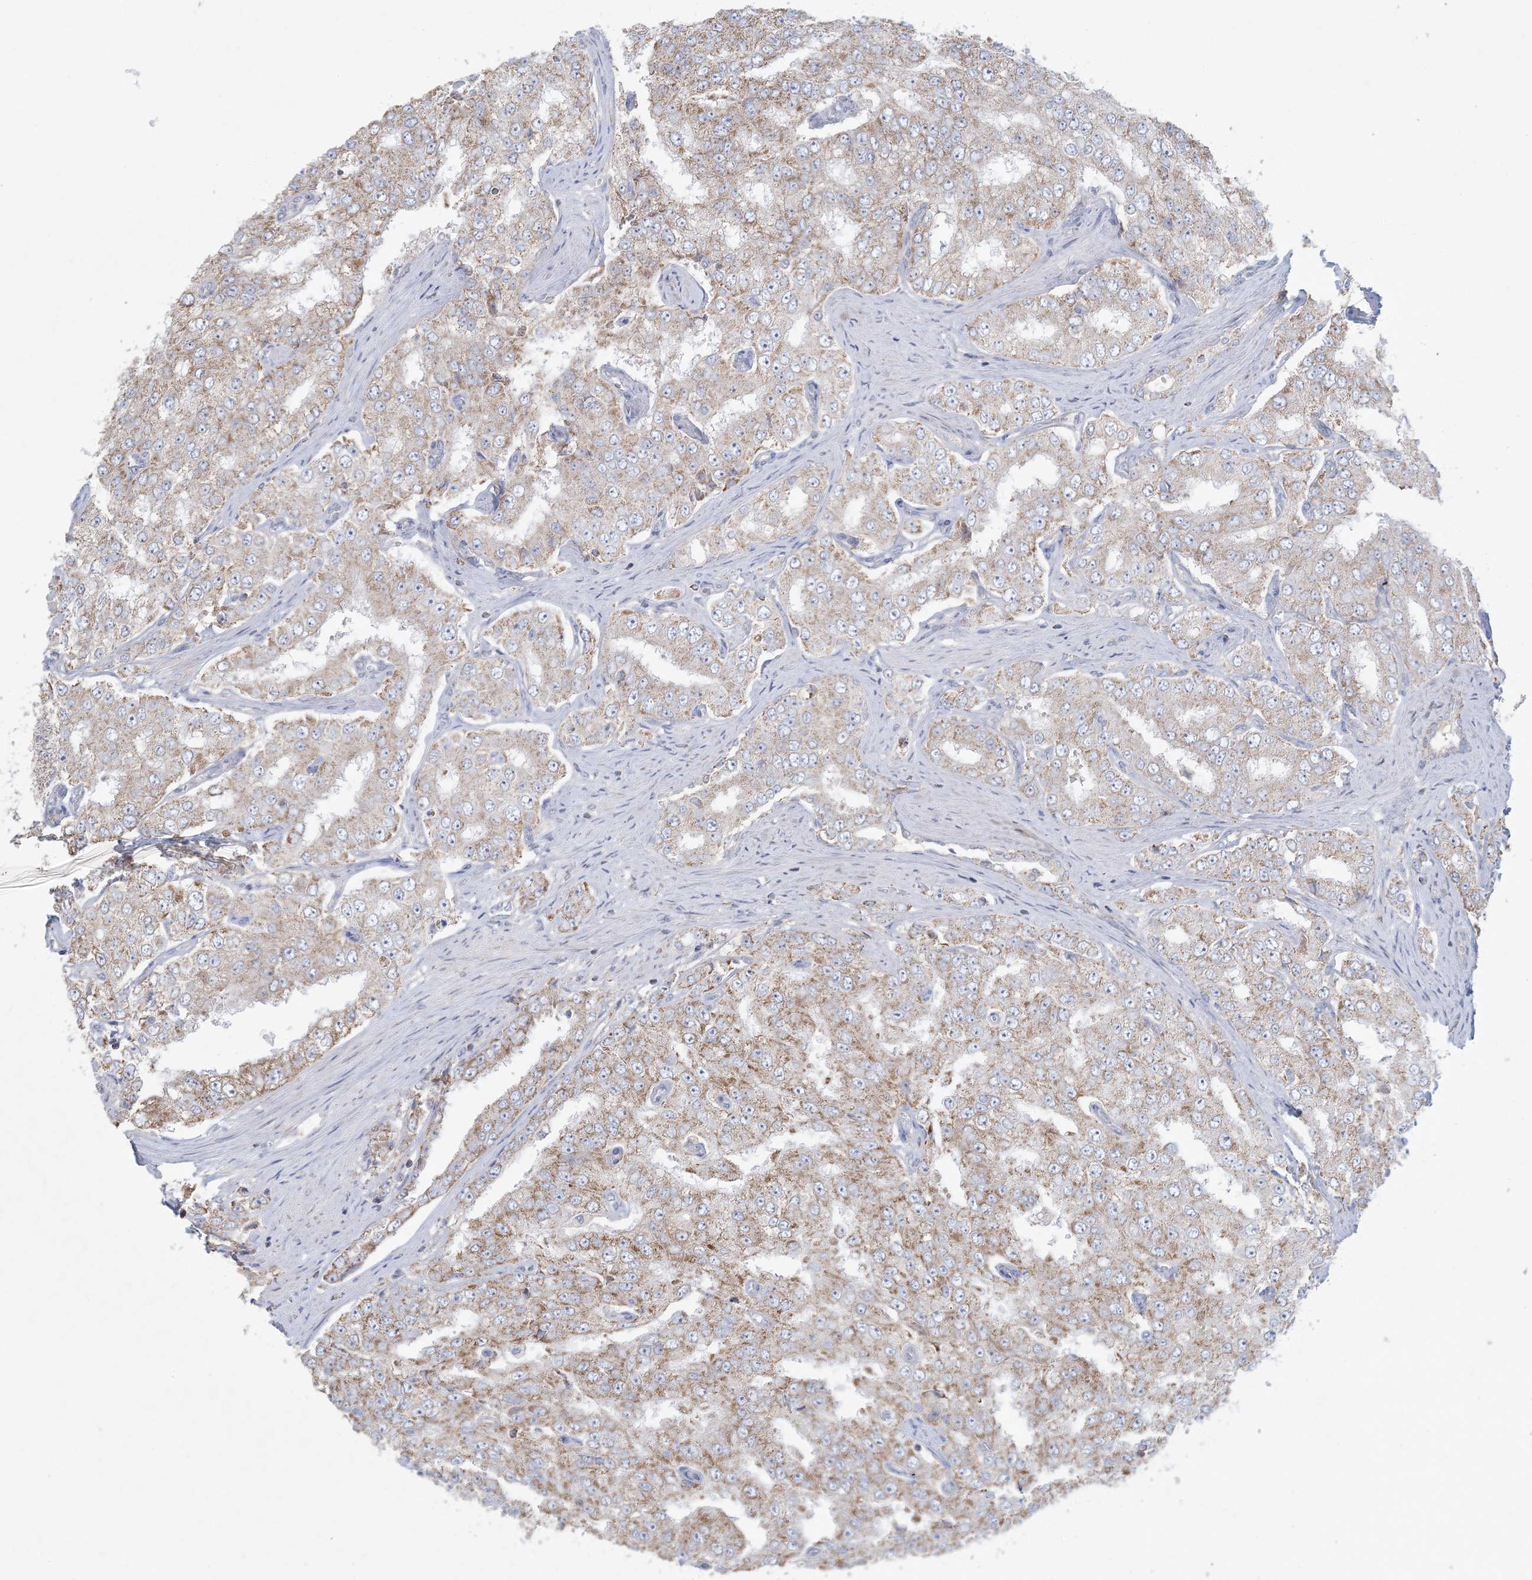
{"staining": {"intensity": "moderate", "quantity": ">75%", "location": "cytoplasmic/membranous"}, "tissue": "prostate cancer", "cell_type": "Tumor cells", "image_type": "cancer", "snomed": [{"axis": "morphology", "description": "Adenocarcinoma, High grade"}, {"axis": "topography", "description": "Prostate"}], "caption": "IHC image of neoplastic tissue: human prostate cancer stained using immunohistochemistry exhibits medium levels of moderate protein expression localized specifically in the cytoplasmic/membranous of tumor cells, appearing as a cytoplasmic/membranous brown color.", "gene": "KCTD6", "patient": {"sex": "male", "age": 58}}